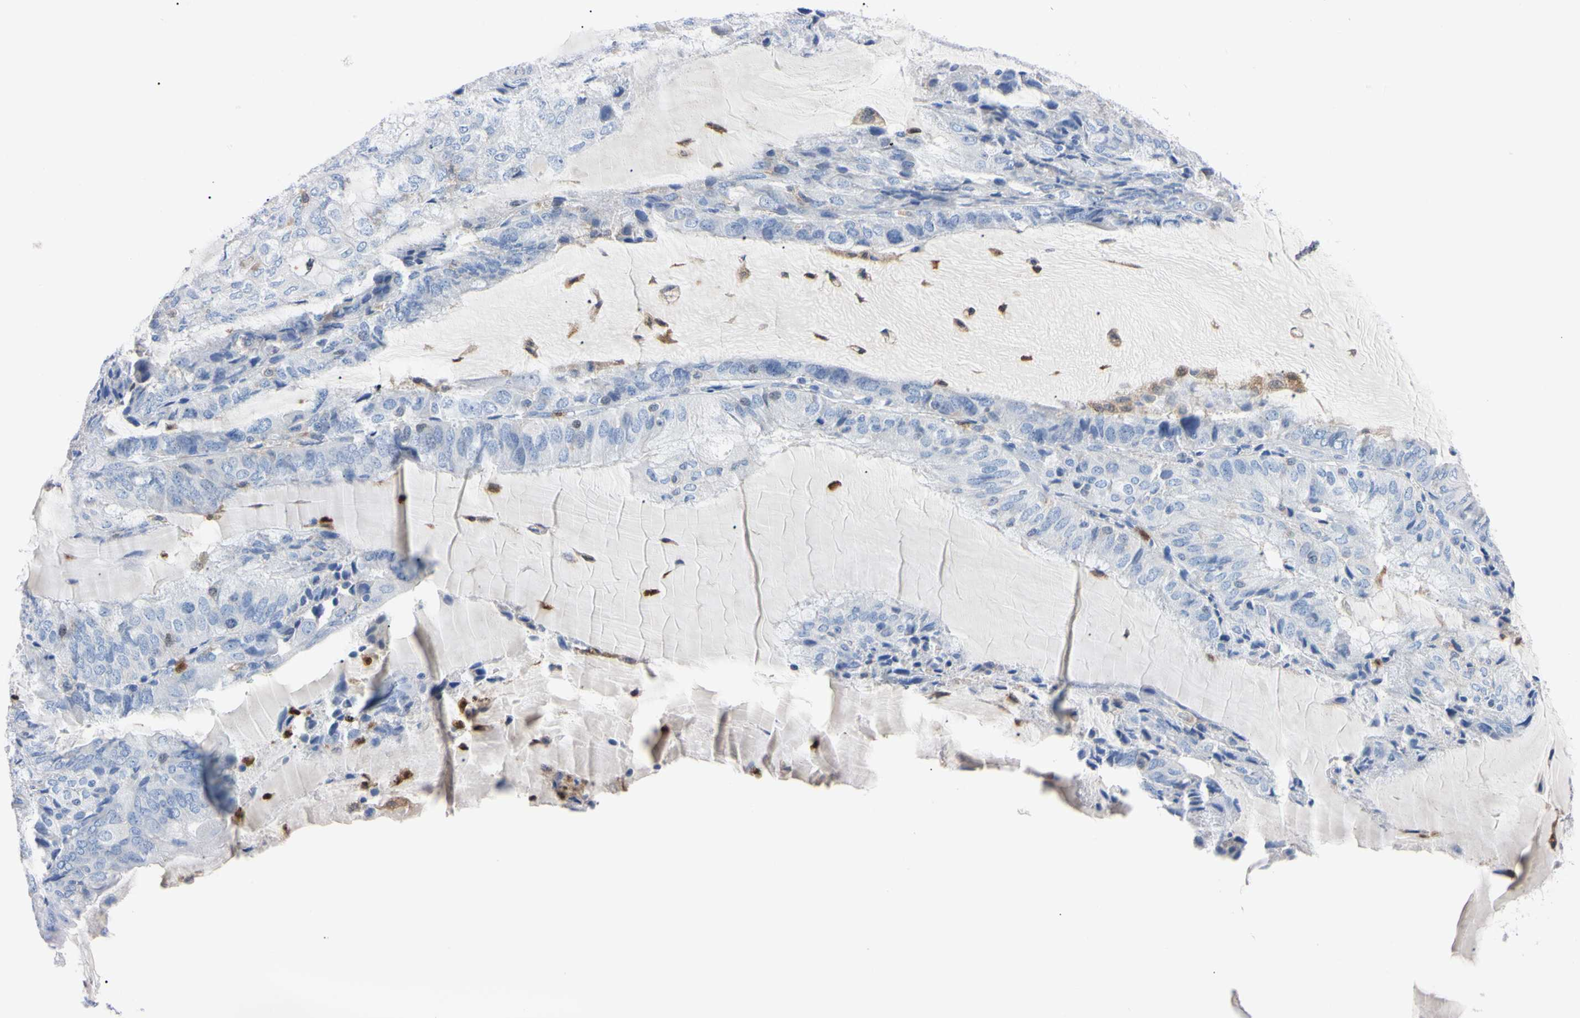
{"staining": {"intensity": "negative", "quantity": "none", "location": "none"}, "tissue": "endometrial cancer", "cell_type": "Tumor cells", "image_type": "cancer", "snomed": [{"axis": "morphology", "description": "Adenocarcinoma, NOS"}, {"axis": "topography", "description": "Endometrium"}], "caption": "Immunohistochemistry (IHC) histopathology image of human endometrial adenocarcinoma stained for a protein (brown), which displays no expression in tumor cells.", "gene": "NCF4", "patient": {"sex": "female", "age": 81}}